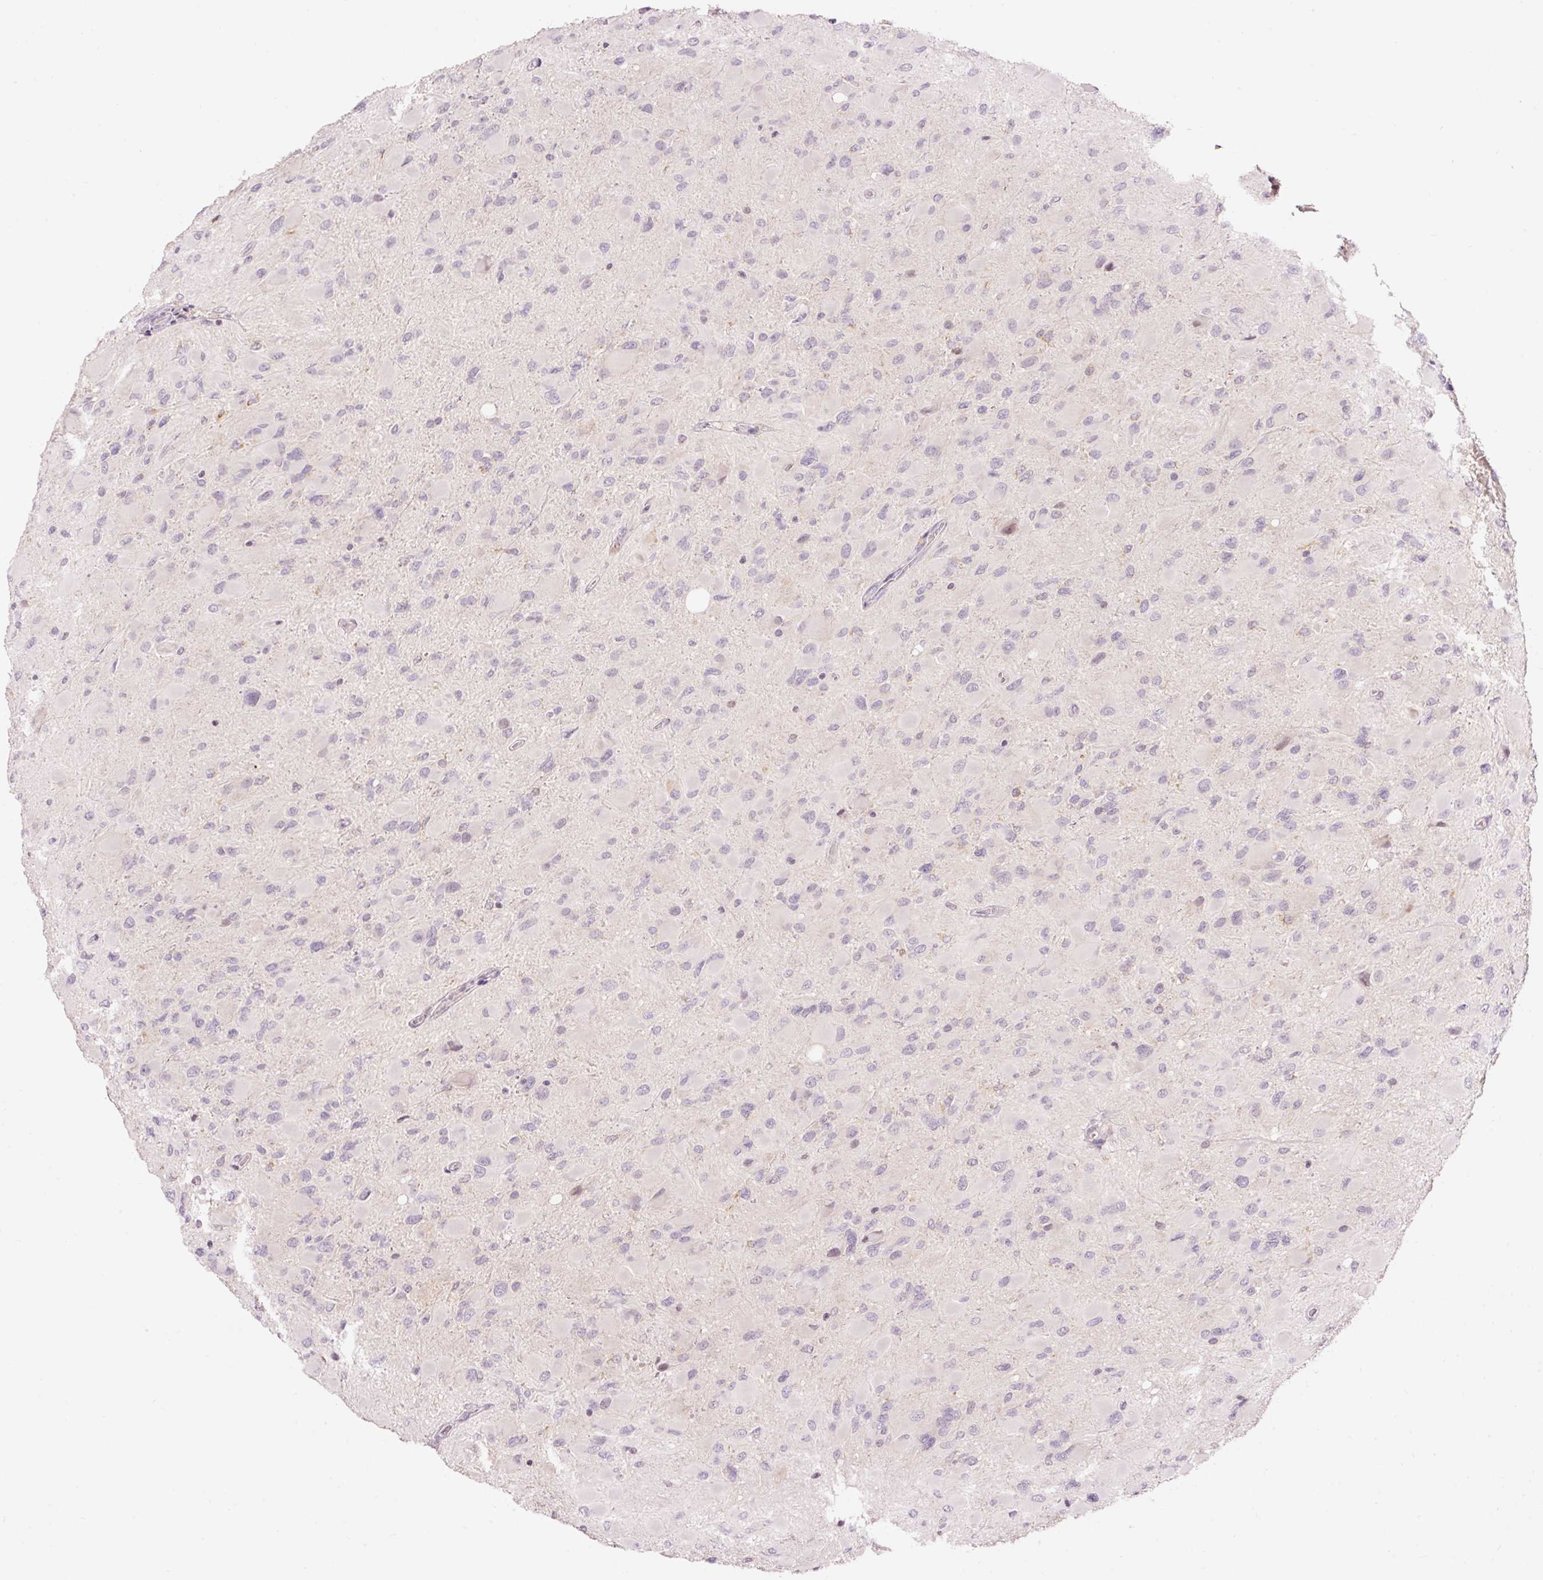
{"staining": {"intensity": "negative", "quantity": "none", "location": "none"}, "tissue": "glioma", "cell_type": "Tumor cells", "image_type": "cancer", "snomed": [{"axis": "morphology", "description": "Glioma, malignant, High grade"}, {"axis": "topography", "description": "Cerebral cortex"}], "caption": "Immunohistochemistry micrograph of malignant glioma (high-grade) stained for a protein (brown), which displays no positivity in tumor cells.", "gene": "ABHD11", "patient": {"sex": "female", "age": 36}}